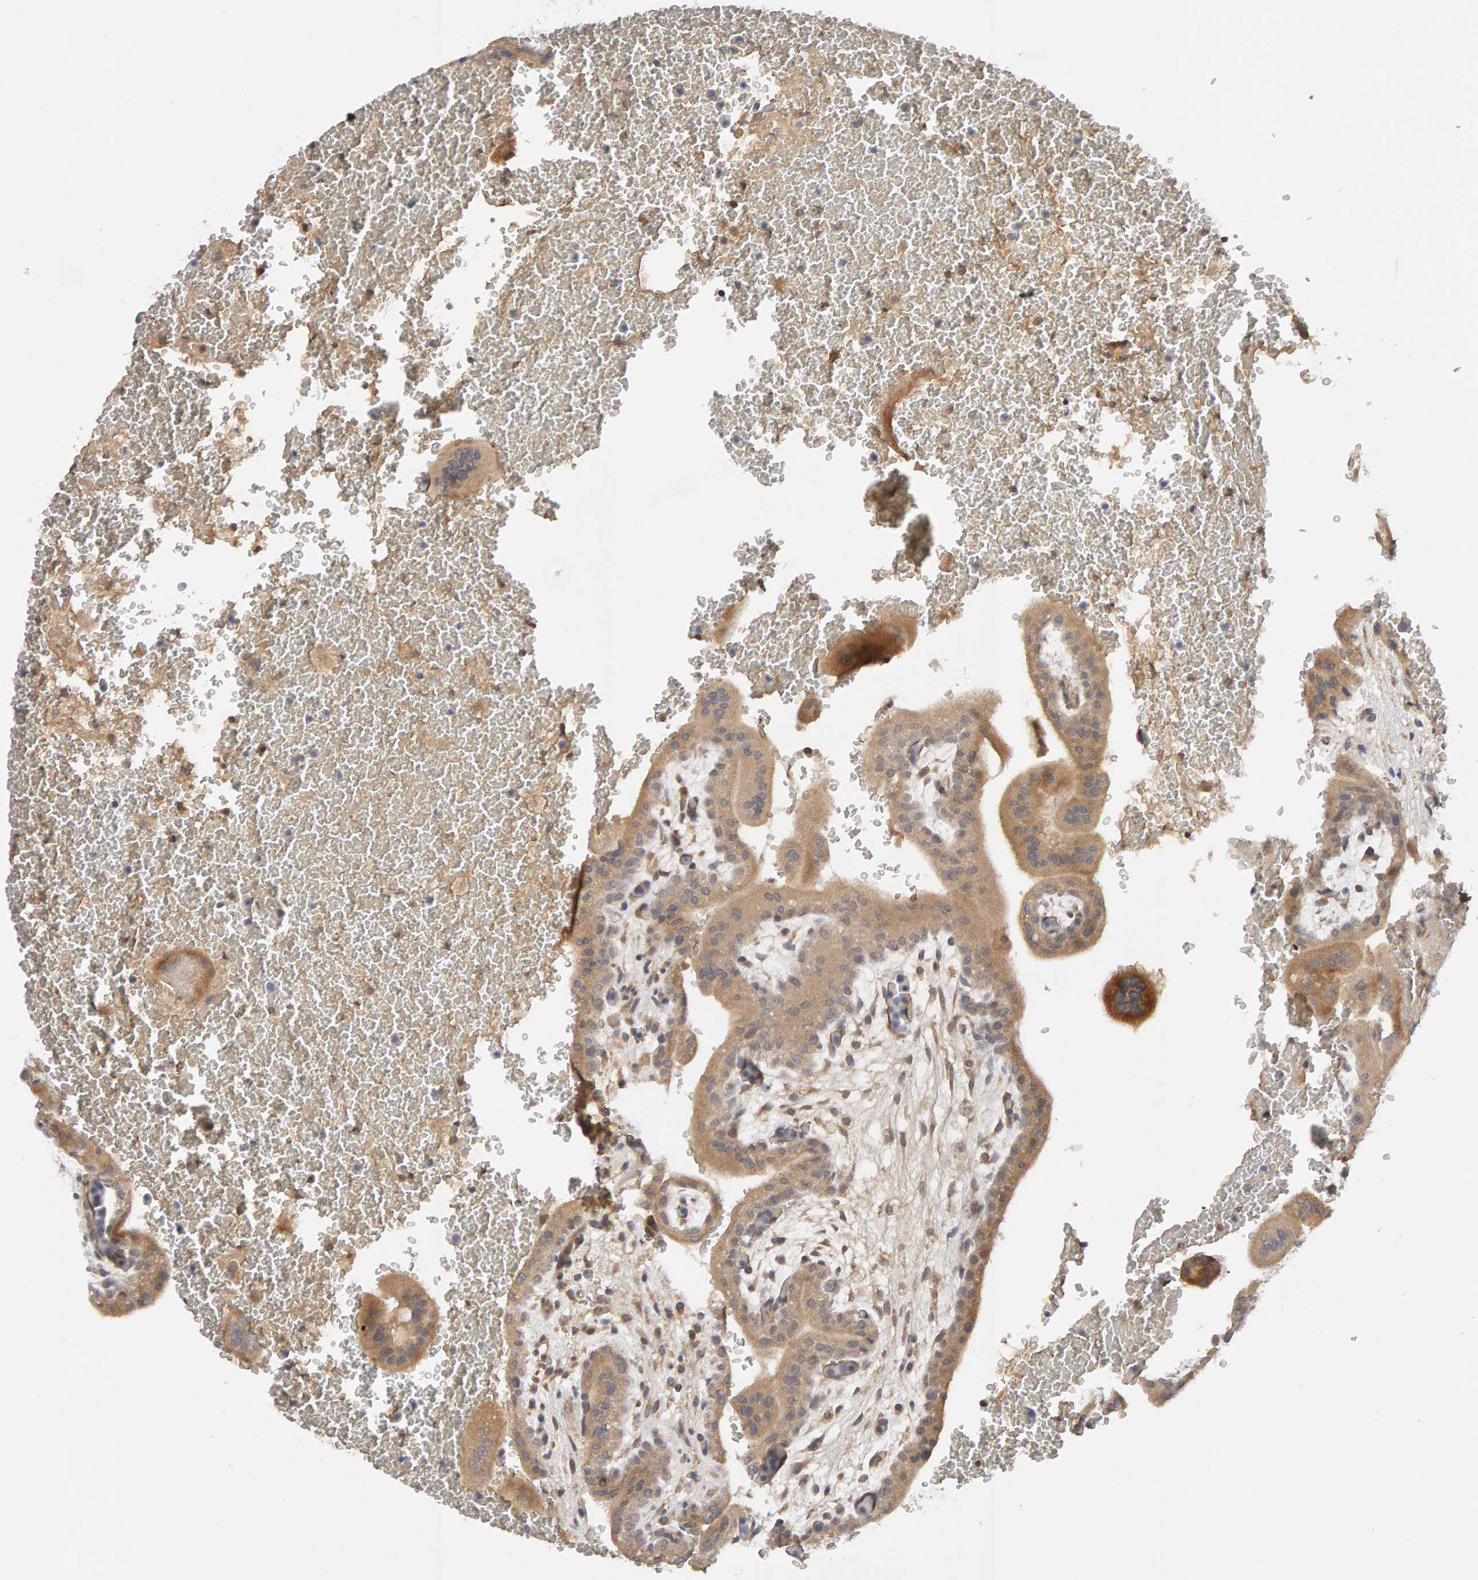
{"staining": {"intensity": "moderate", "quantity": "25%-75%", "location": "cytoplasmic/membranous"}, "tissue": "placenta", "cell_type": "Trophoblastic cells", "image_type": "normal", "snomed": [{"axis": "morphology", "description": "Normal tissue, NOS"}, {"axis": "topography", "description": "Placenta"}], "caption": "Immunohistochemical staining of normal human placenta exhibits 25%-75% levels of moderate cytoplasmic/membranous protein positivity in approximately 25%-75% of trophoblastic cells.", "gene": "NUDCD1", "patient": {"sex": "female", "age": 35}}